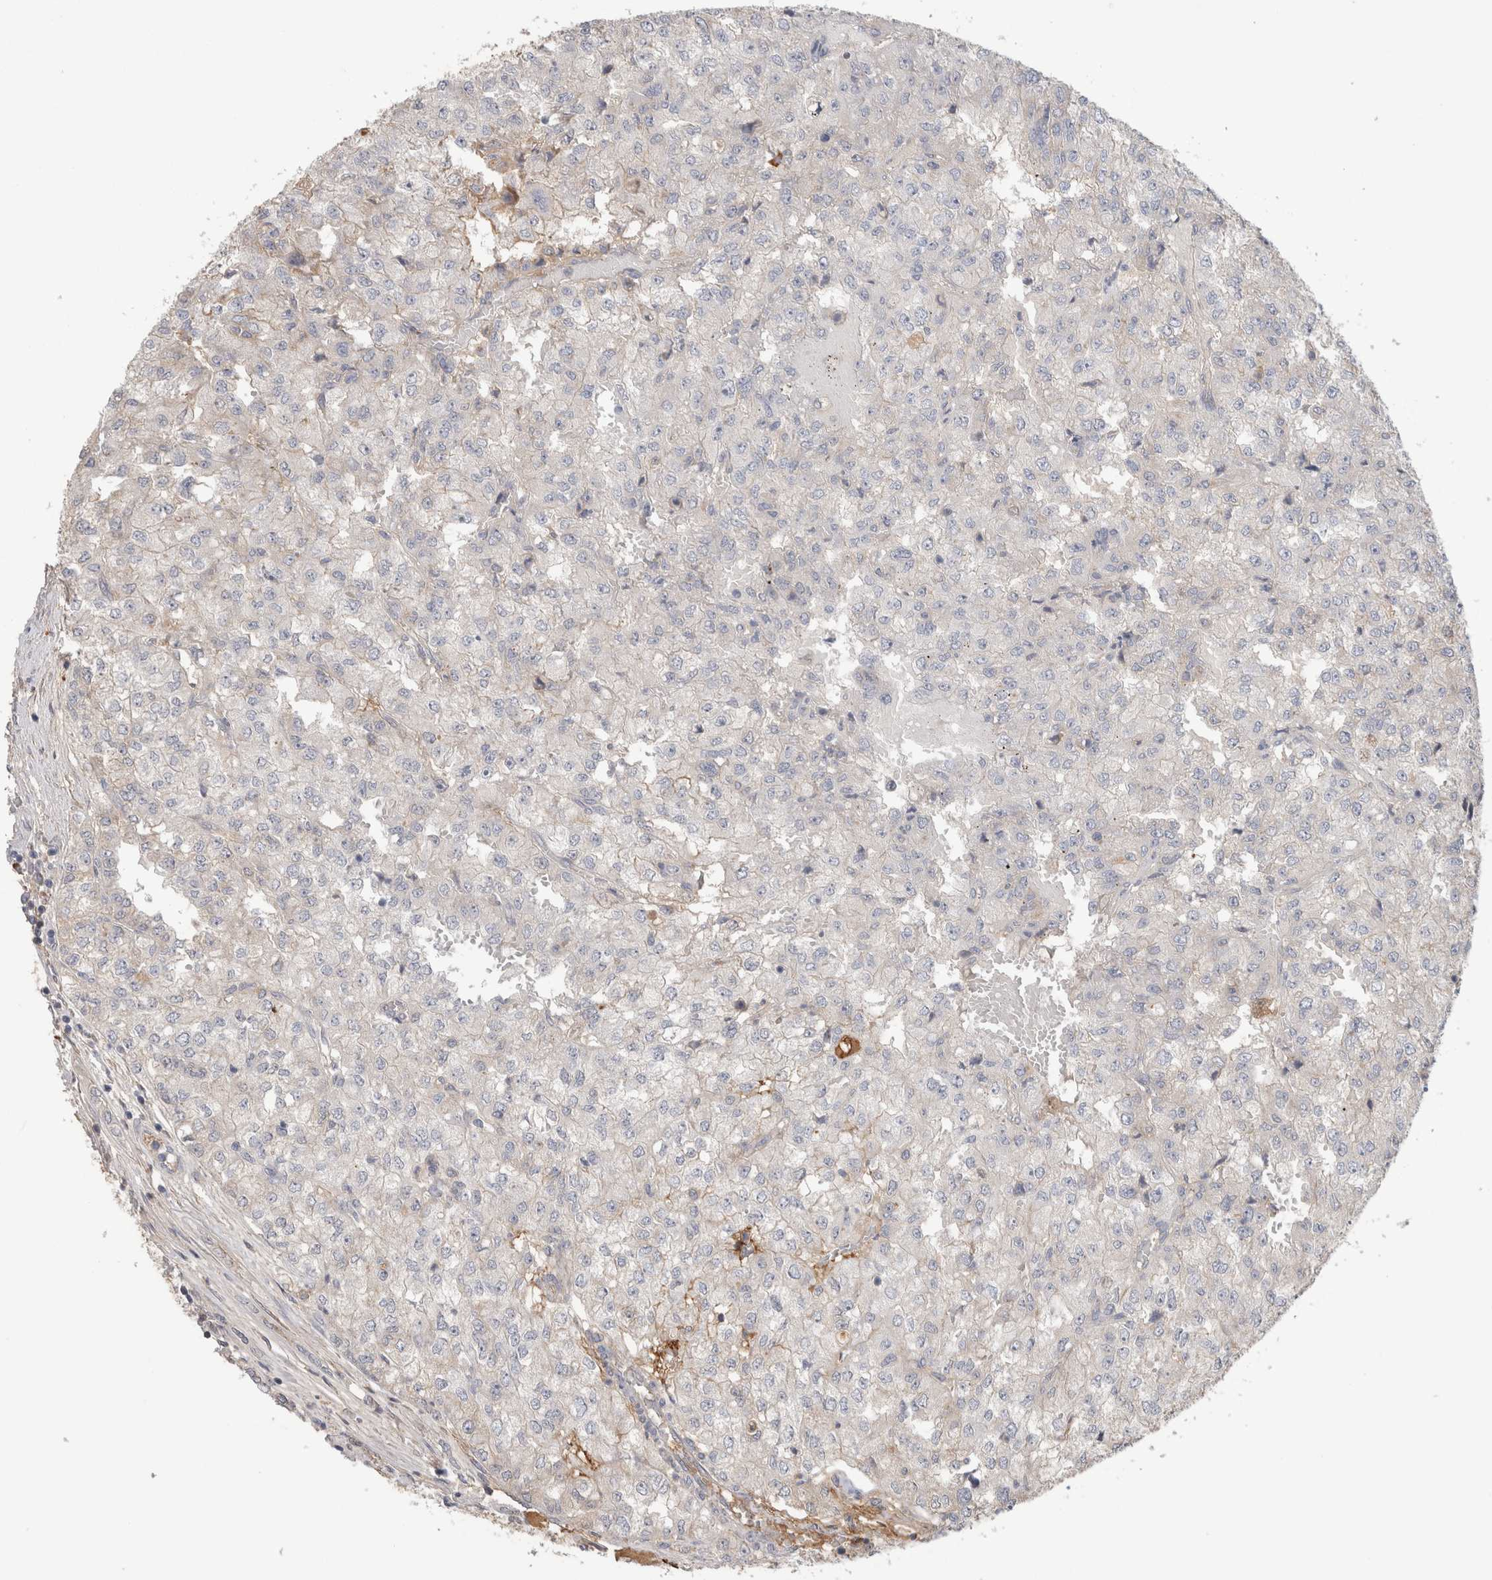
{"staining": {"intensity": "negative", "quantity": "none", "location": "none"}, "tissue": "renal cancer", "cell_type": "Tumor cells", "image_type": "cancer", "snomed": [{"axis": "morphology", "description": "Adenocarcinoma, NOS"}, {"axis": "topography", "description": "Kidney"}], "caption": "This is an immunohistochemistry histopathology image of human renal adenocarcinoma. There is no staining in tumor cells.", "gene": "PPP3CC", "patient": {"sex": "female", "age": 54}}